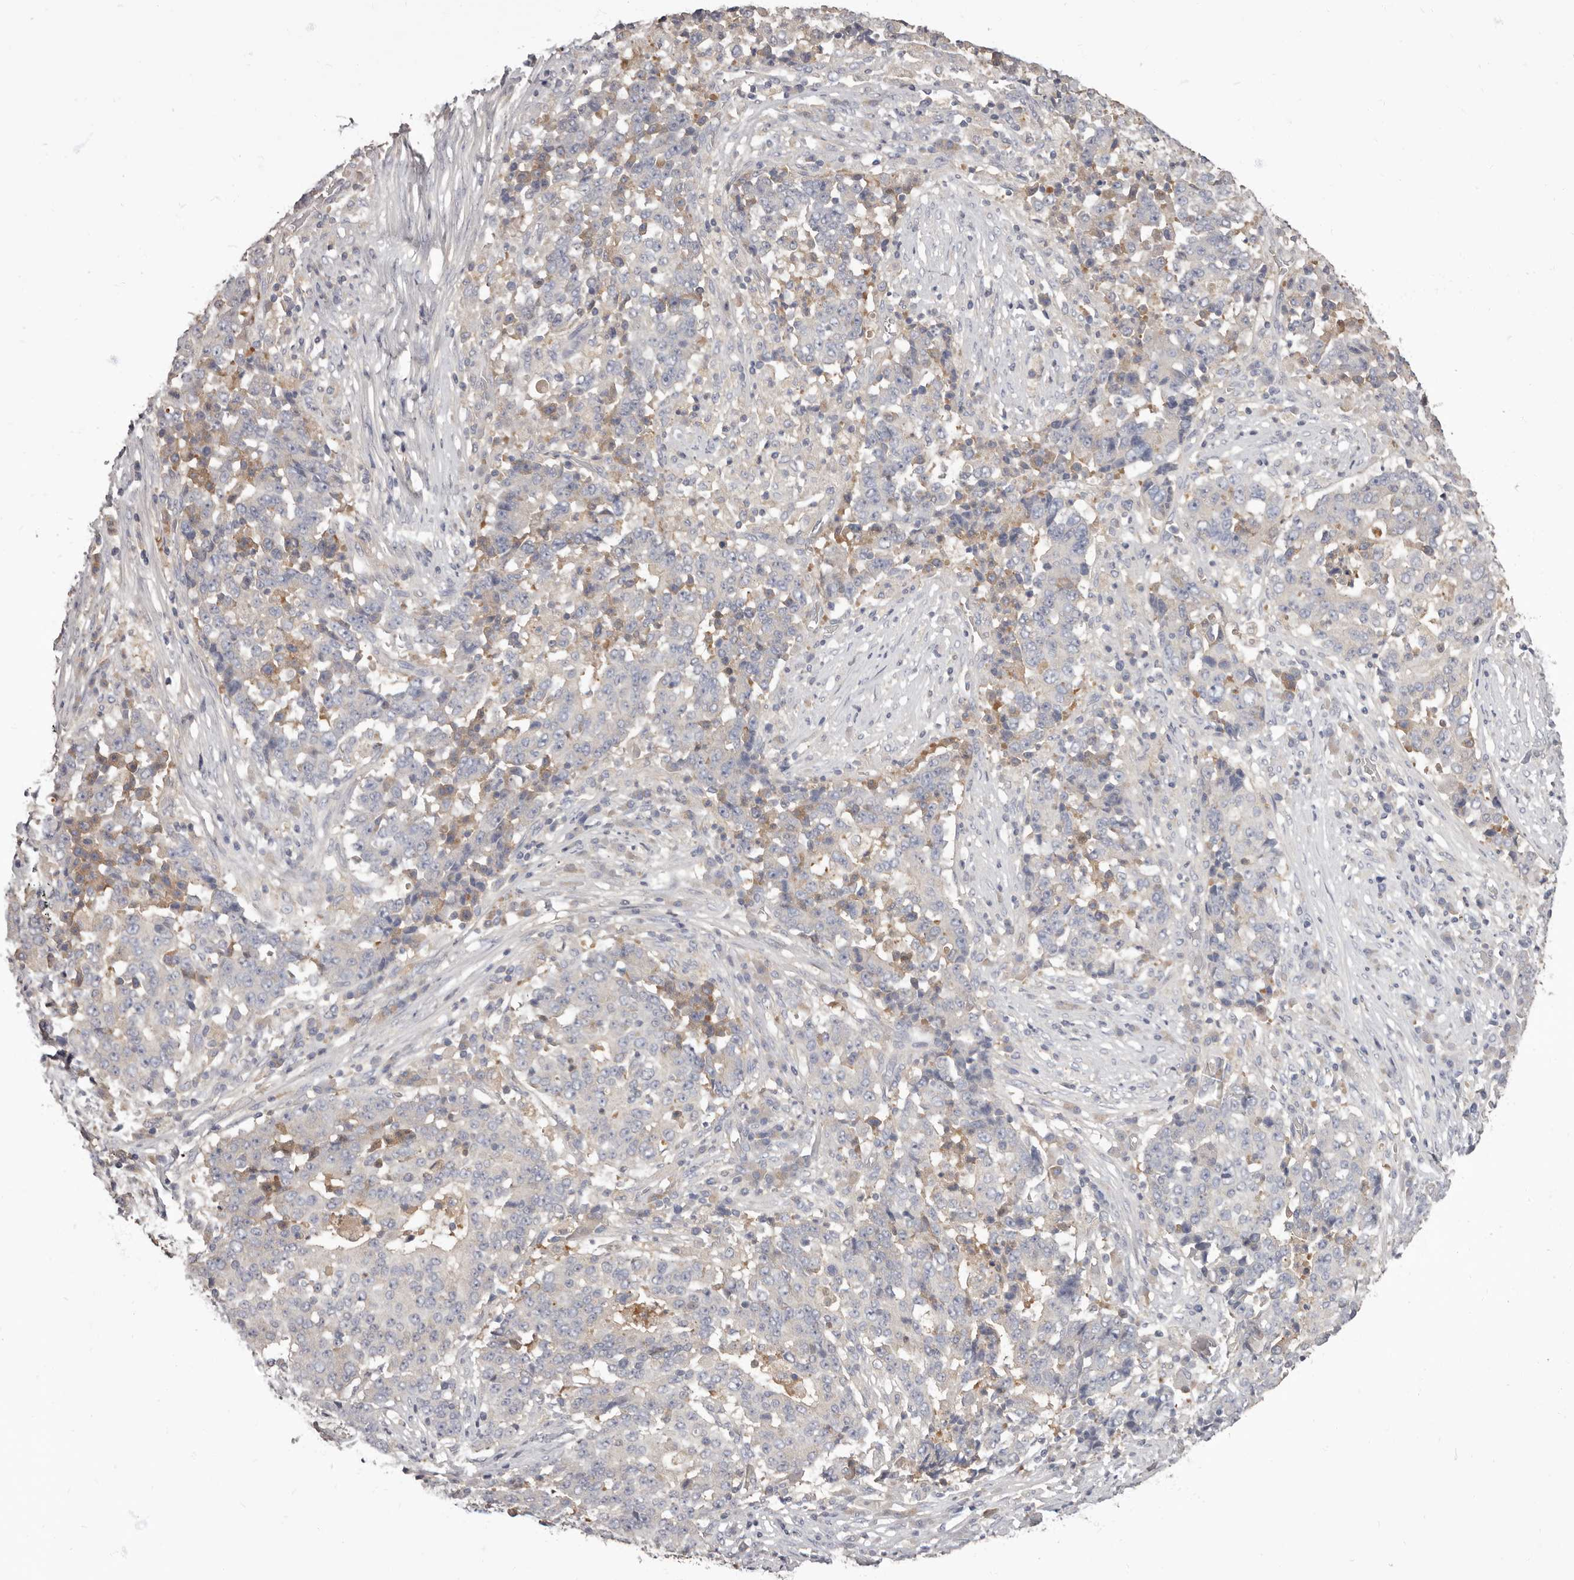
{"staining": {"intensity": "negative", "quantity": "none", "location": "none"}, "tissue": "stomach cancer", "cell_type": "Tumor cells", "image_type": "cancer", "snomed": [{"axis": "morphology", "description": "Adenocarcinoma, NOS"}, {"axis": "topography", "description": "Stomach"}], "caption": "Adenocarcinoma (stomach) stained for a protein using immunohistochemistry demonstrates no expression tumor cells.", "gene": "APEH", "patient": {"sex": "male", "age": 59}}